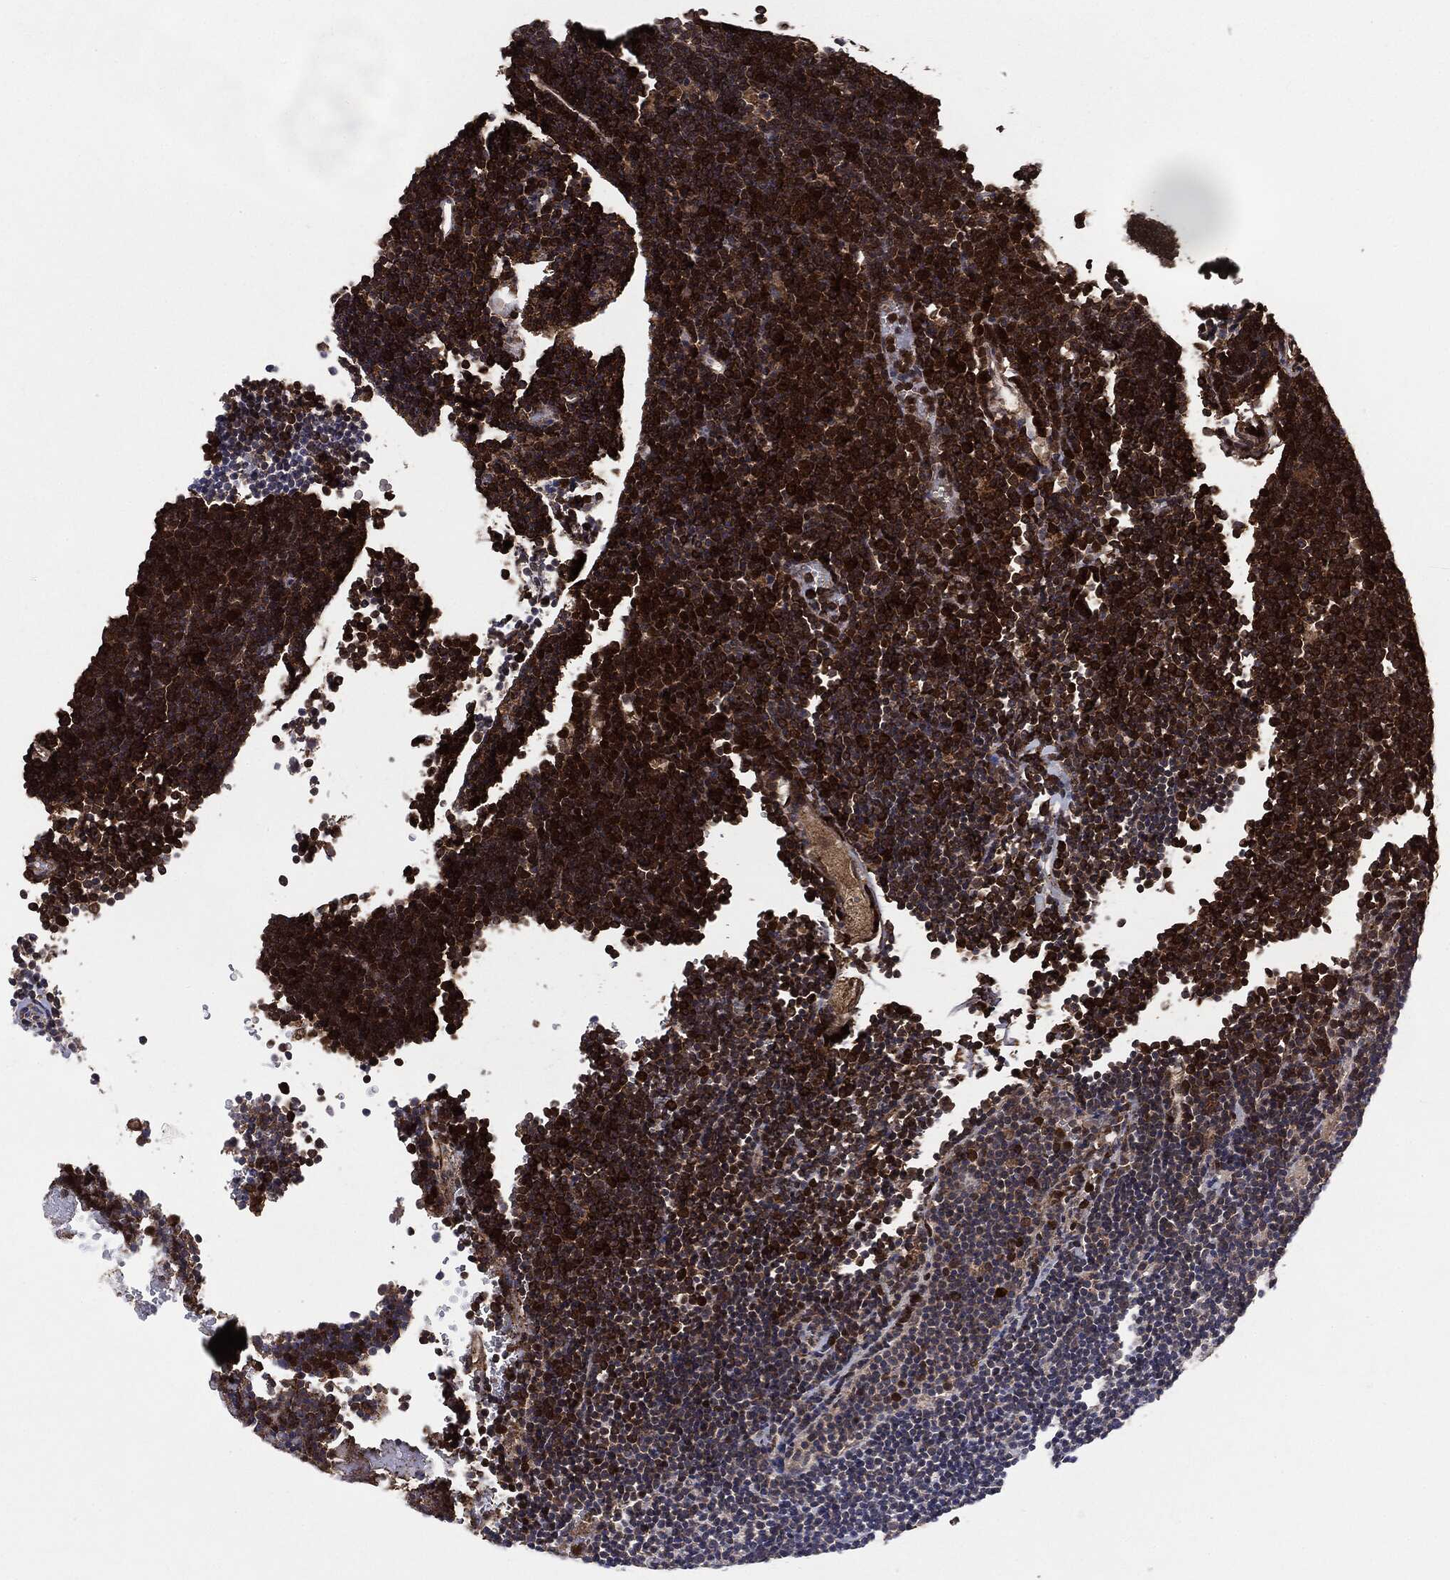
{"staining": {"intensity": "strong", "quantity": ">75%", "location": "cytoplasmic/membranous"}, "tissue": "lymphoma", "cell_type": "Tumor cells", "image_type": "cancer", "snomed": [{"axis": "morphology", "description": "Malignant lymphoma, non-Hodgkin's type, Low grade"}, {"axis": "topography", "description": "Brain"}], "caption": "IHC histopathology image of lymphoma stained for a protein (brown), which exhibits high levels of strong cytoplasmic/membranous positivity in approximately >75% of tumor cells.", "gene": "NME1", "patient": {"sex": "female", "age": 66}}